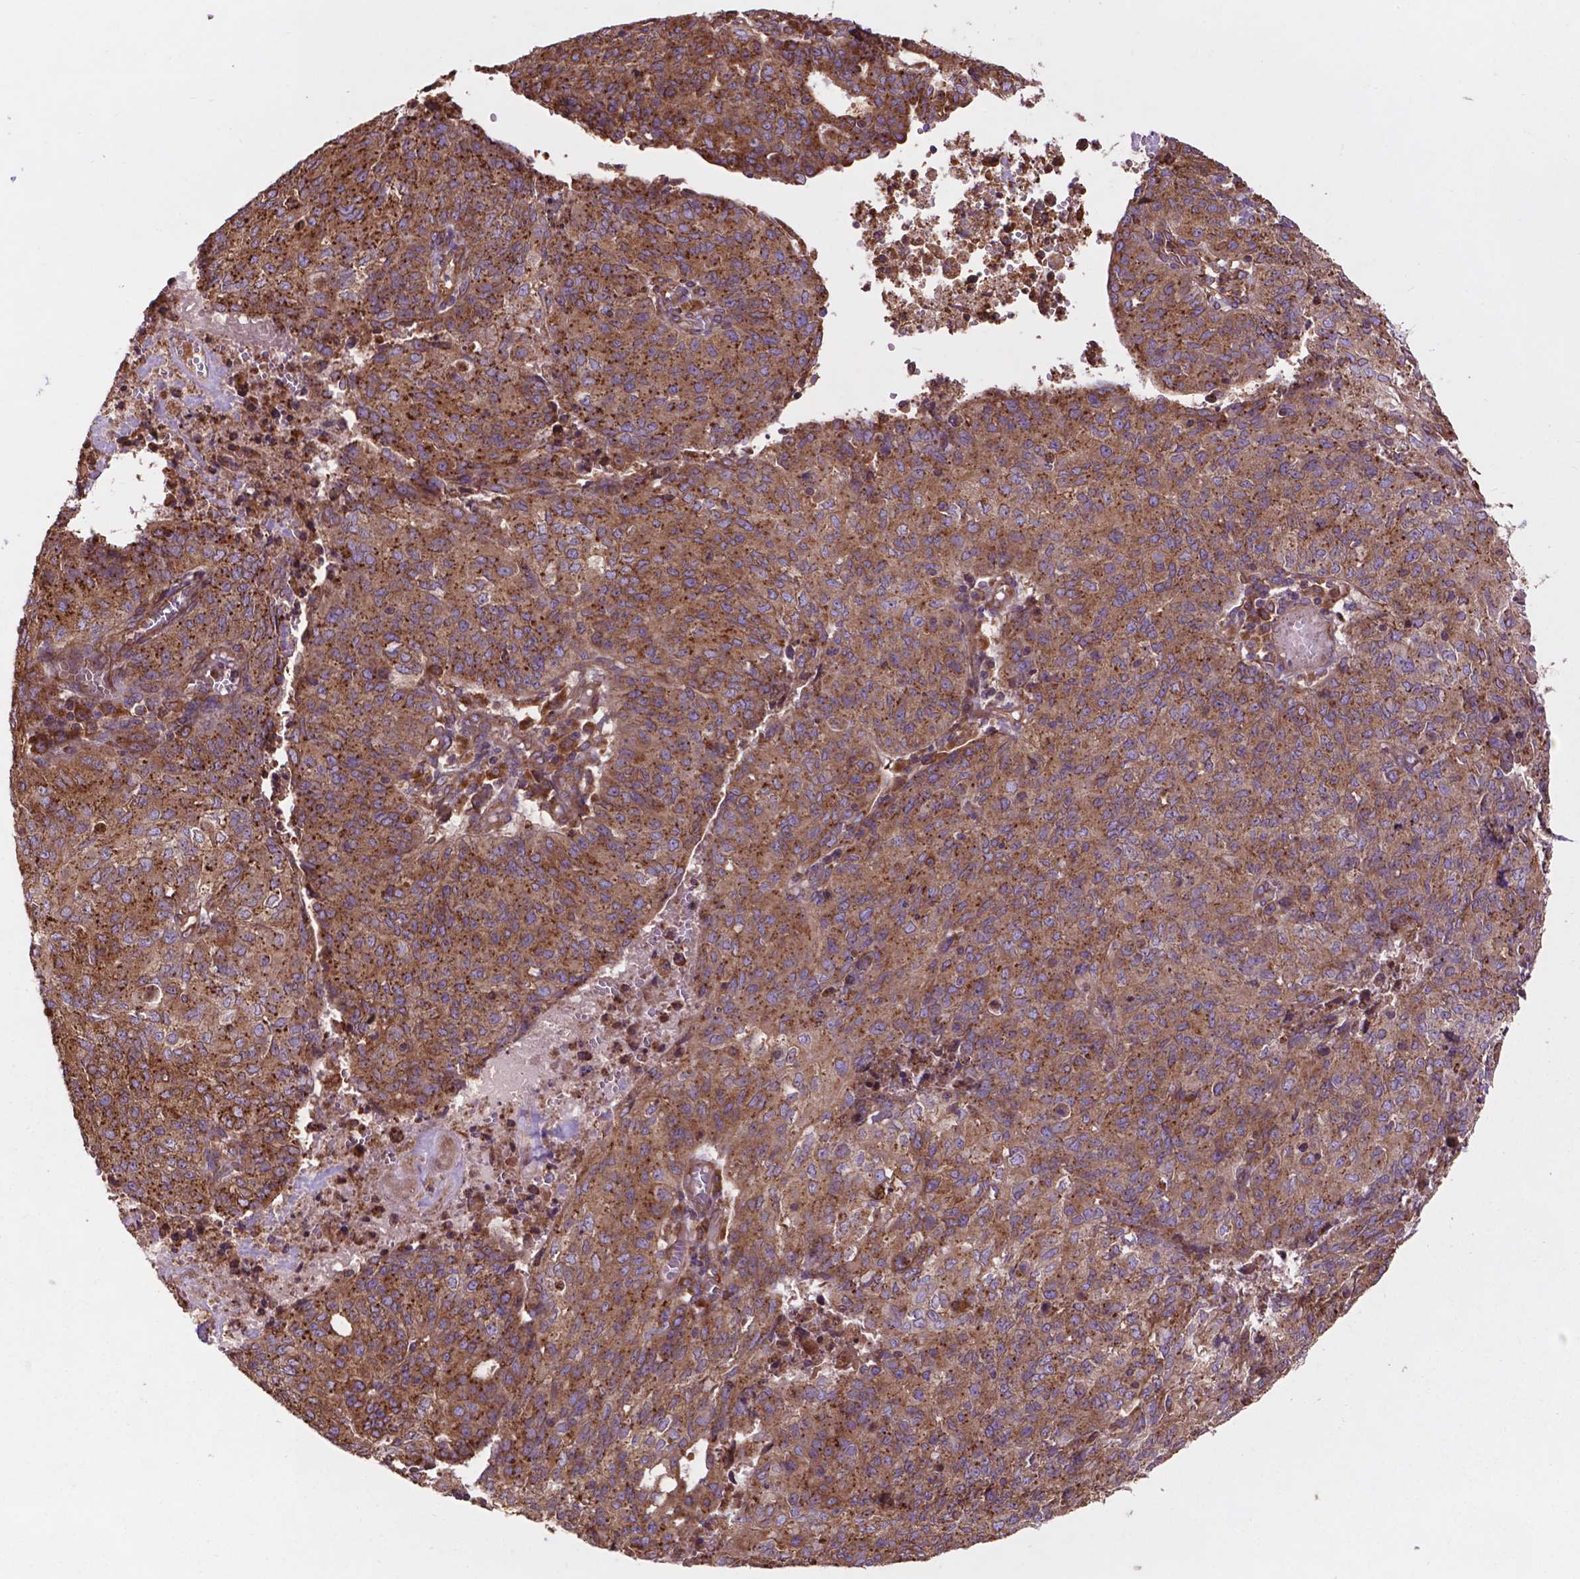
{"staining": {"intensity": "moderate", "quantity": ">75%", "location": "cytoplasmic/membranous"}, "tissue": "endometrial cancer", "cell_type": "Tumor cells", "image_type": "cancer", "snomed": [{"axis": "morphology", "description": "Adenocarcinoma, NOS"}, {"axis": "topography", "description": "Endometrium"}], "caption": "This histopathology image displays immunohistochemistry (IHC) staining of adenocarcinoma (endometrial), with medium moderate cytoplasmic/membranous staining in approximately >75% of tumor cells.", "gene": "CCDC71L", "patient": {"sex": "female", "age": 82}}